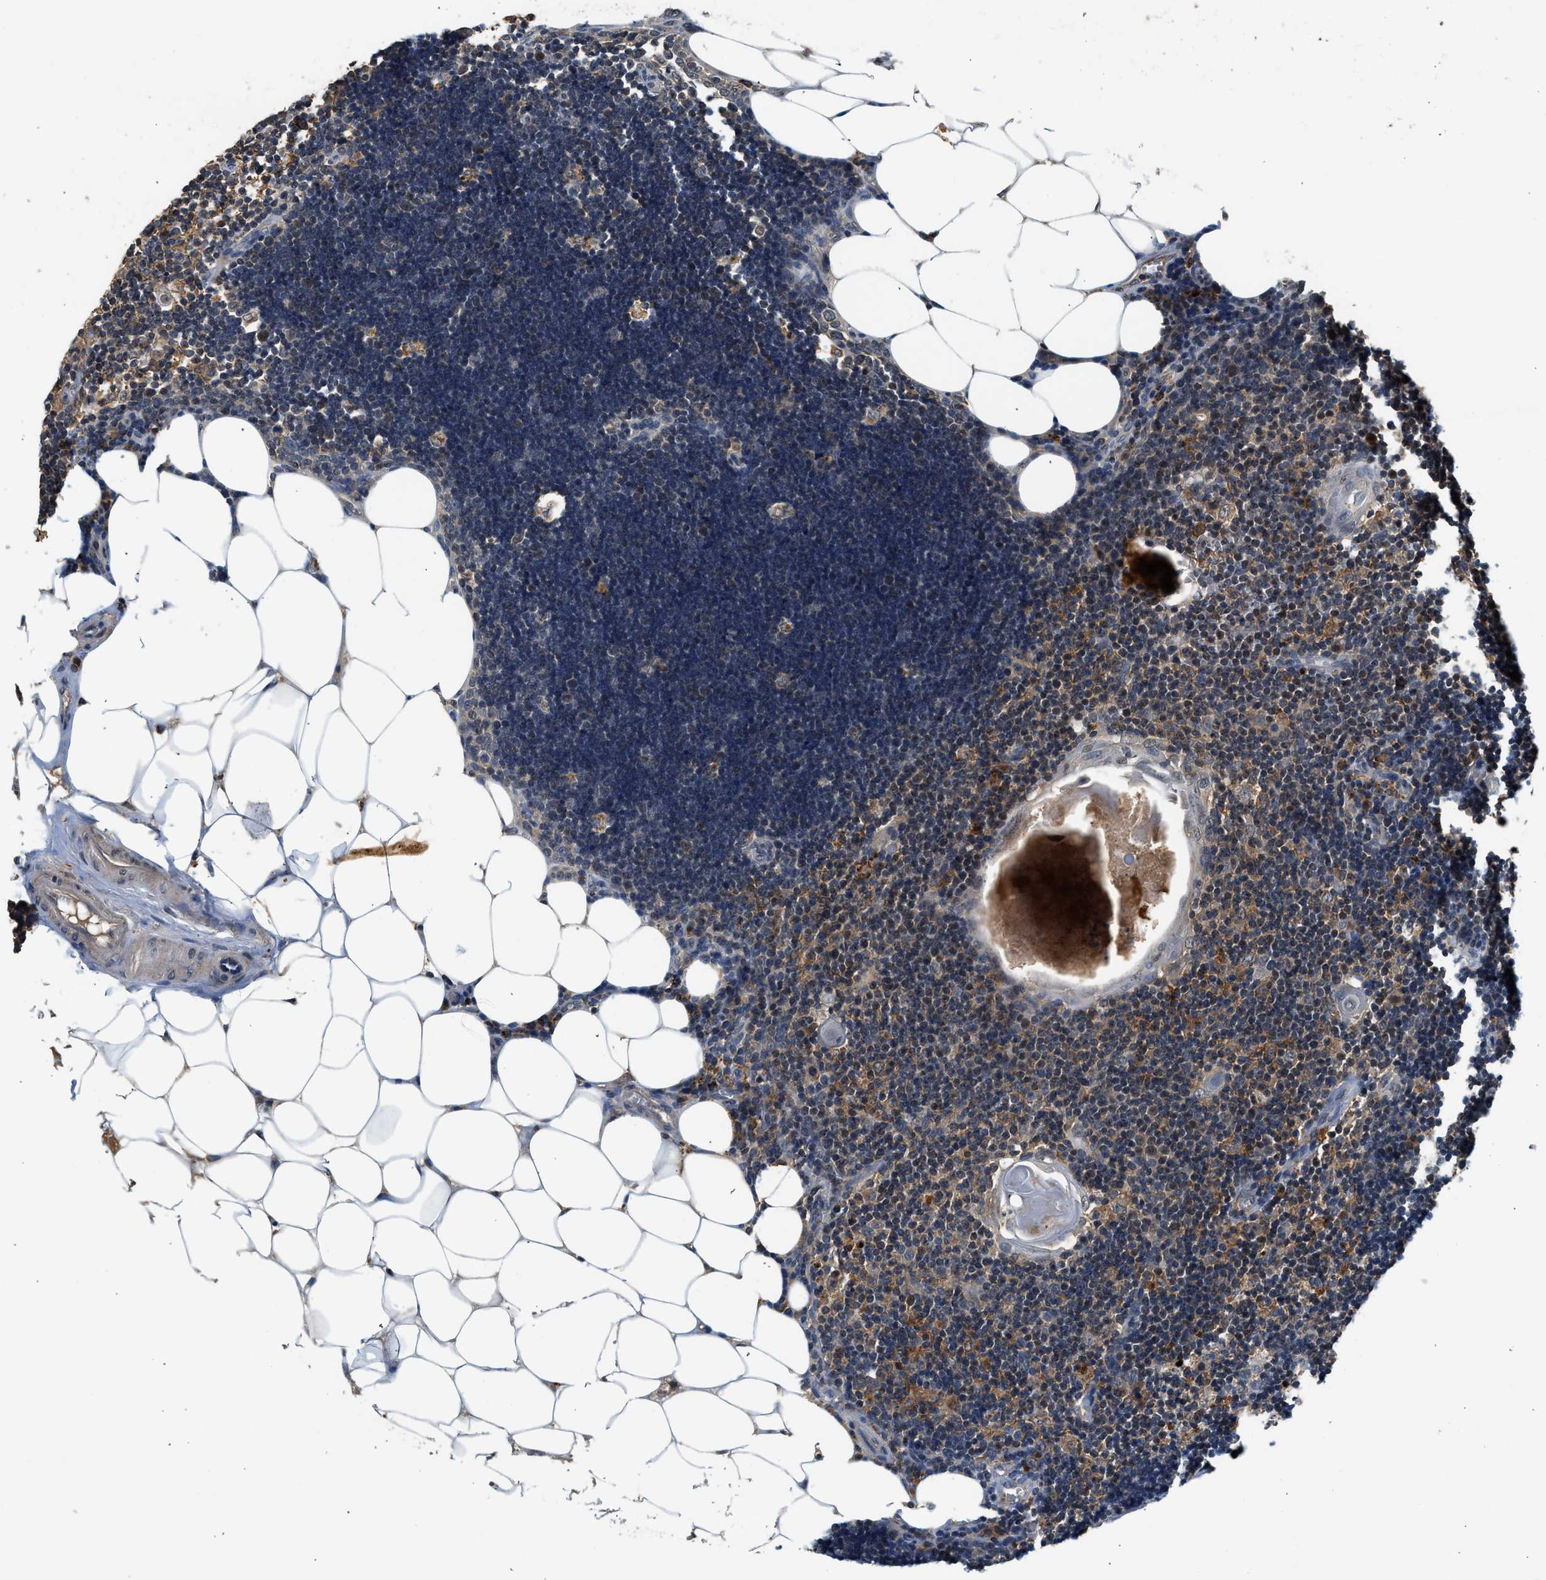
{"staining": {"intensity": "weak", "quantity": "25%-75%", "location": "cytoplasmic/membranous,nuclear"}, "tissue": "lymph node", "cell_type": "Germinal center cells", "image_type": "normal", "snomed": [{"axis": "morphology", "description": "Normal tissue, NOS"}, {"axis": "topography", "description": "Lymph node"}], "caption": "The image reveals a brown stain indicating the presence of a protein in the cytoplasmic/membranous,nuclear of germinal center cells in lymph node.", "gene": "SLC15A4", "patient": {"sex": "male", "age": 33}}